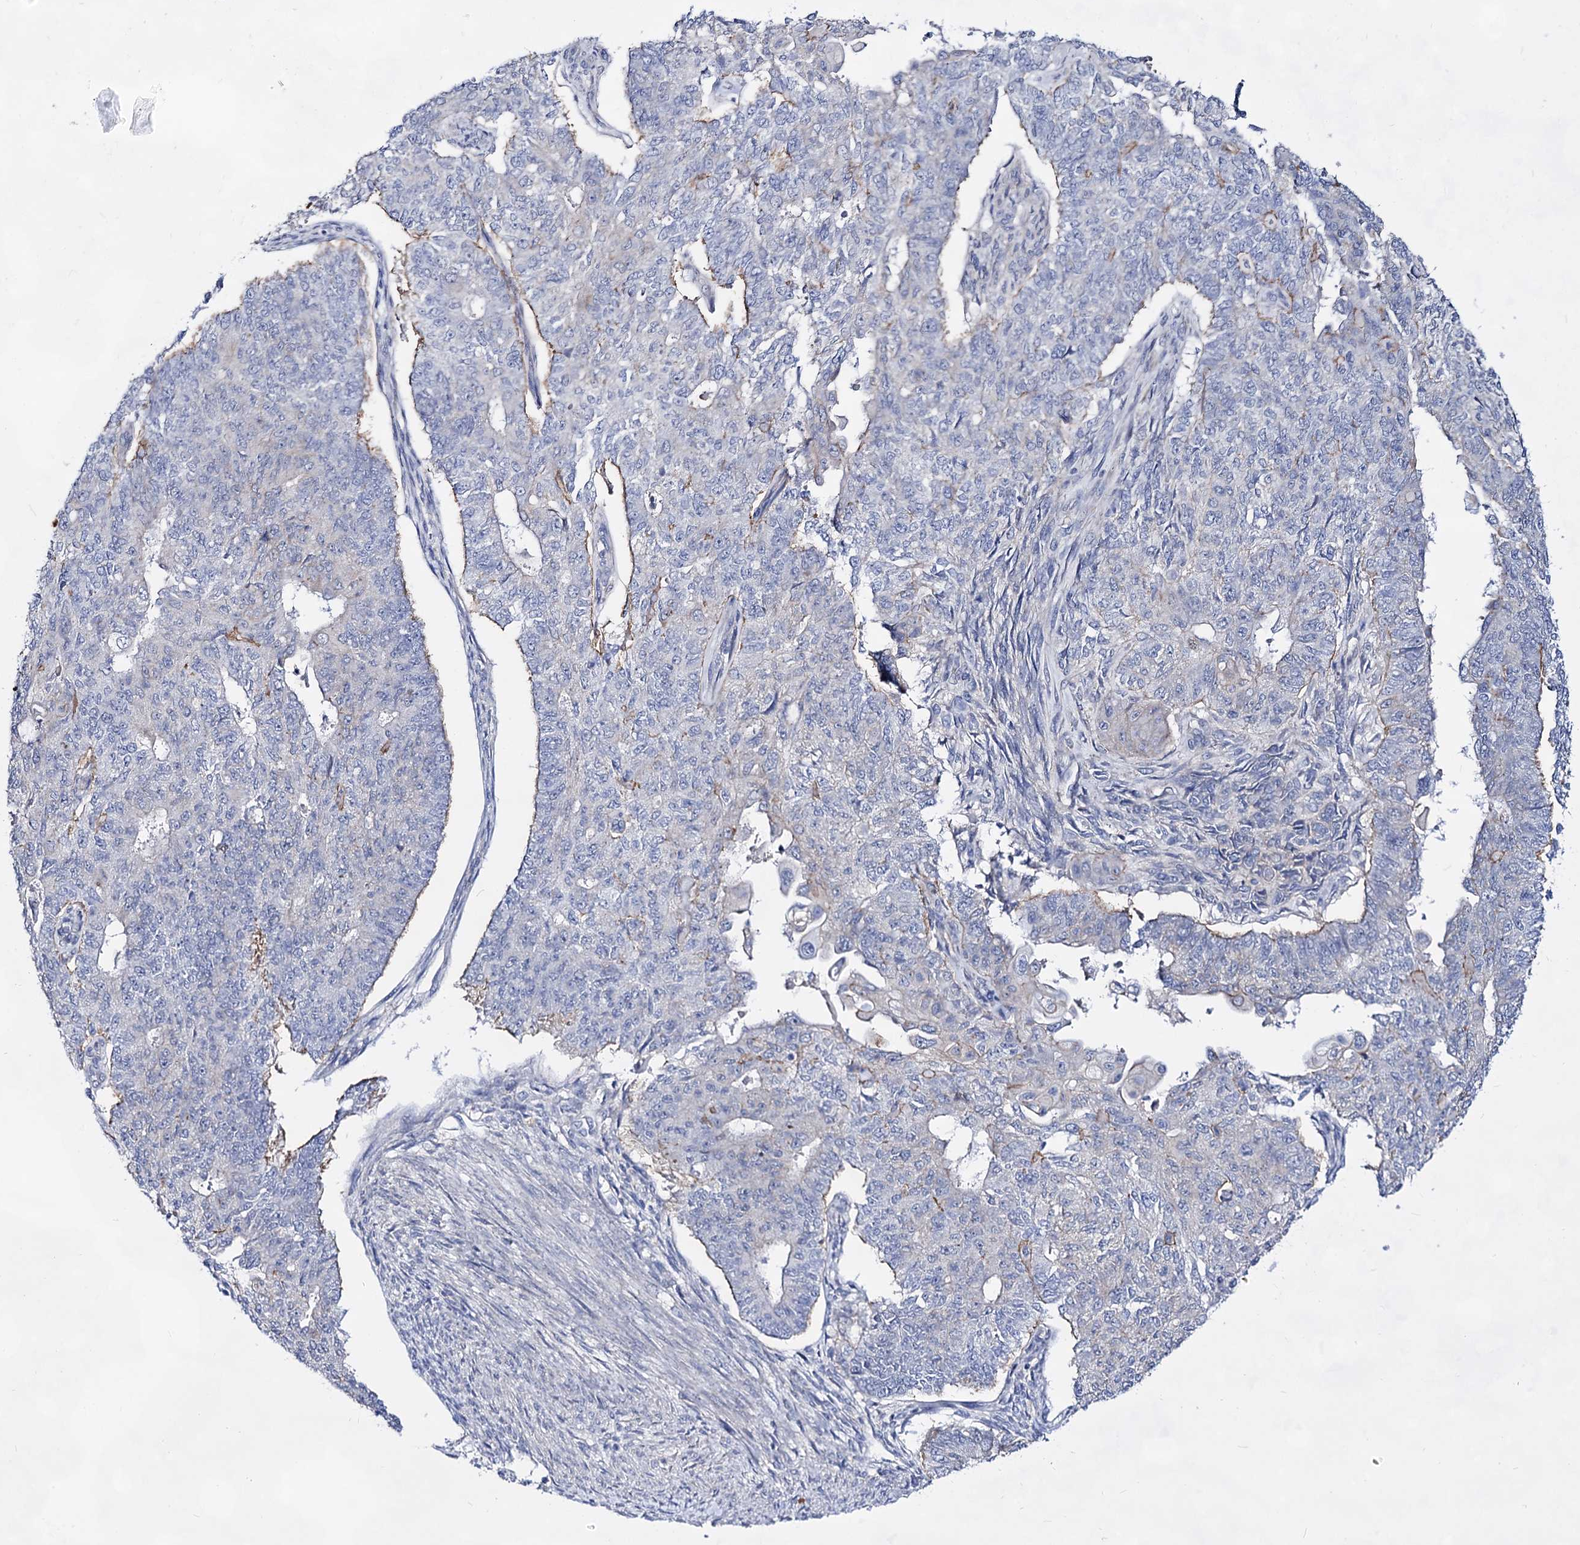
{"staining": {"intensity": "negative", "quantity": "none", "location": "none"}, "tissue": "endometrial cancer", "cell_type": "Tumor cells", "image_type": "cancer", "snomed": [{"axis": "morphology", "description": "Adenocarcinoma, NOS"}, {"axis": "topography", "description": "Endometrium"}], "caption": "DAB immunohistochemical staining of human adenocarcinoma (endometrial) displays no significant positivity in tumor cells.", "gene": "PLIN1", "patient": {"sex": "female", "age": 32}}